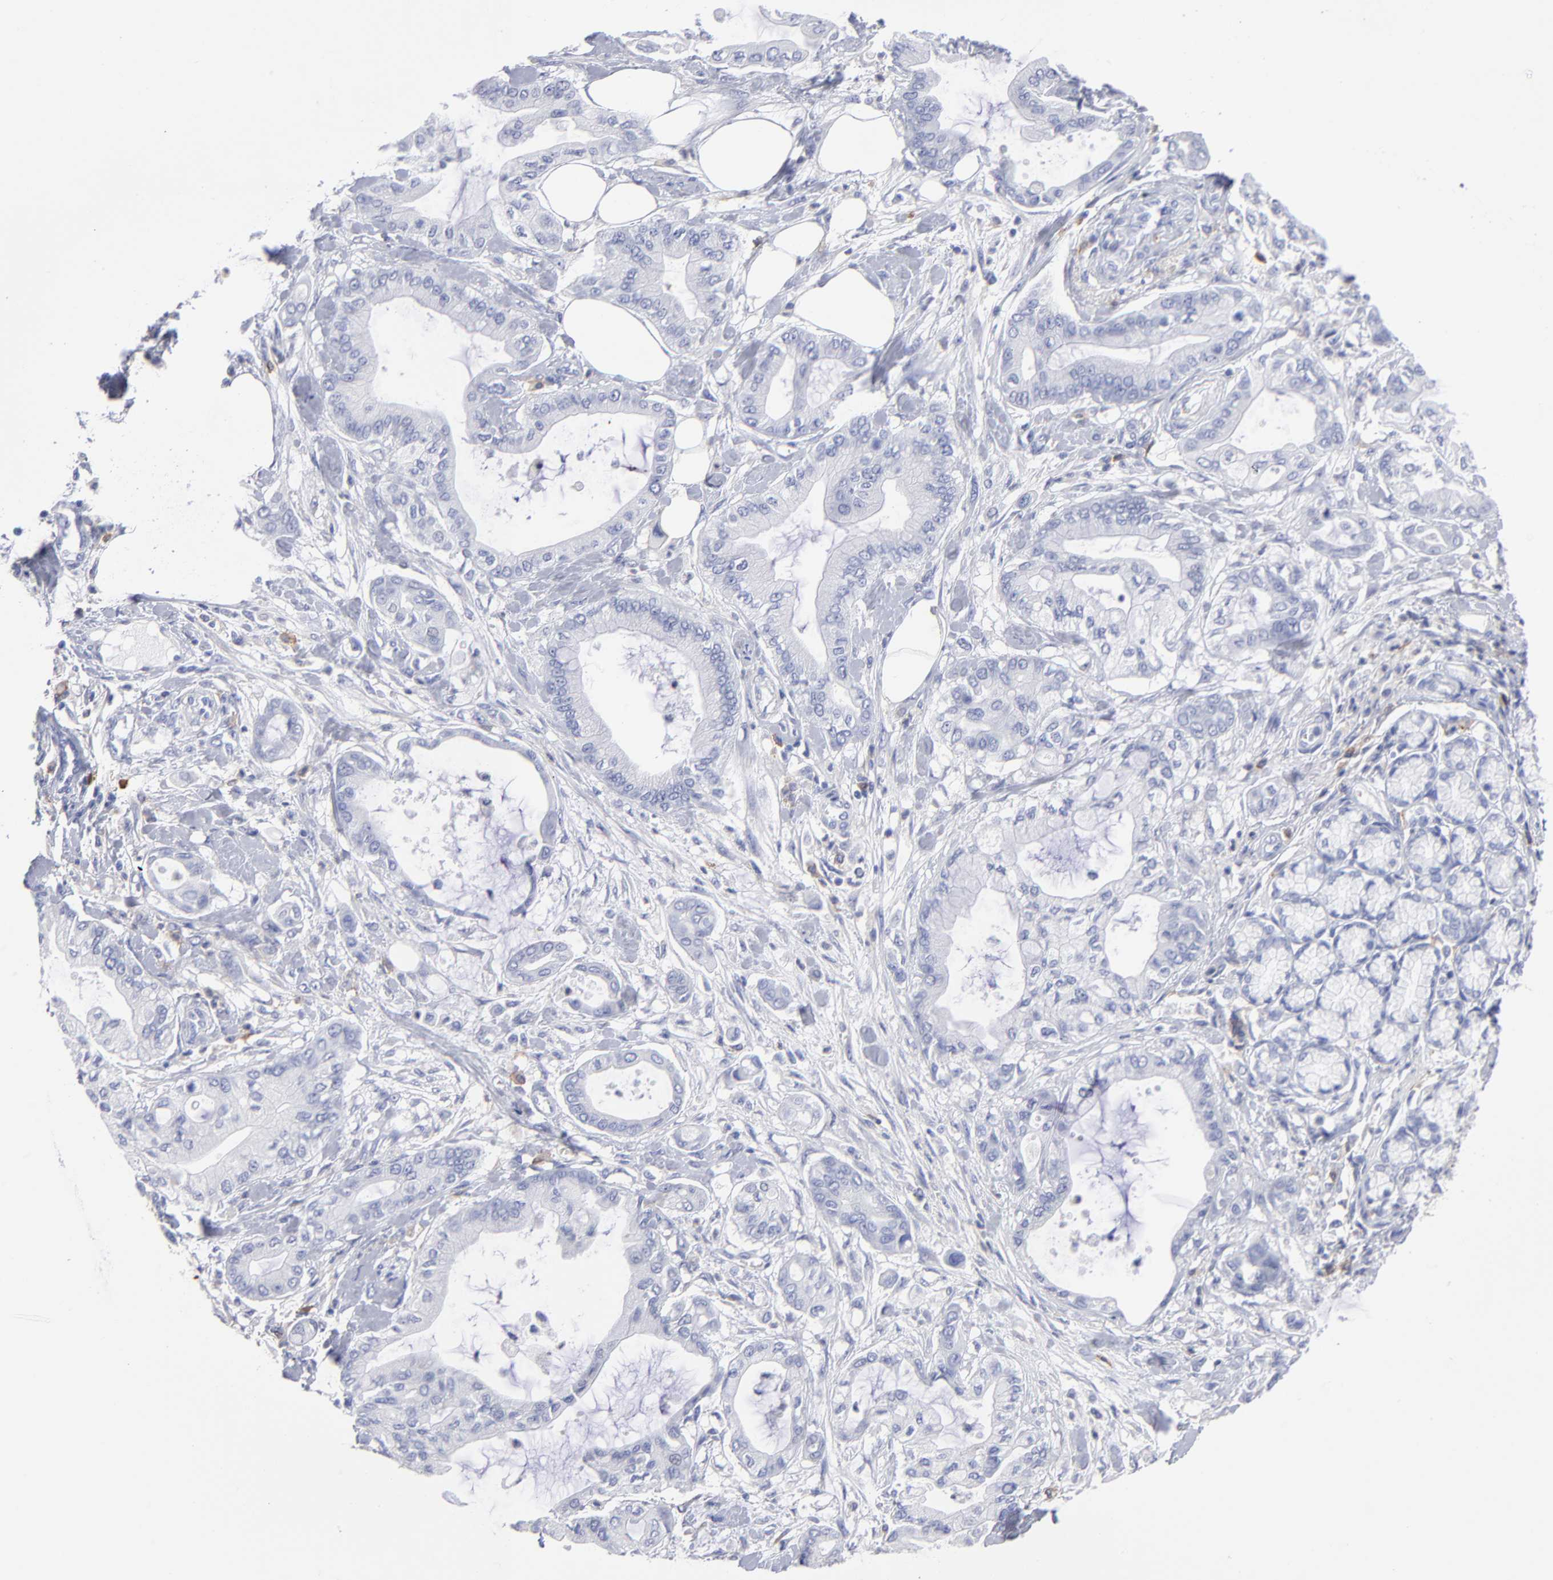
{"staining": {"intensity": "negative", "quantity": "none", "location": "none"}, "tissue": "pancreatic cancer", "cell_type": "Tumor cells", "image_type": "cancer", "snomed": [{"axis": "morphology", "description": "Adenocarcinoma, NOS"}, {"axis": "morphology", "description": "Adenocarcinoma, metastatic, NOS"}, {"axis": "topography", "description": "Lymph node"}, {"axis": "topography", "description": "Pancreas"}, {"axis": "topography", "description": "Duodenum"}], "caption": "An image of pancreatic metastatic adenocarcinoma stained for a protein reveals no brown staining in tumor cells. (DAB (3,3'-diaminobenzidine) immunohistochemistry (IHC) visualized using brightfield microscopy, high magnification).", "gene": "LAT2", "patient": {"sex": "female", "age": 64}}